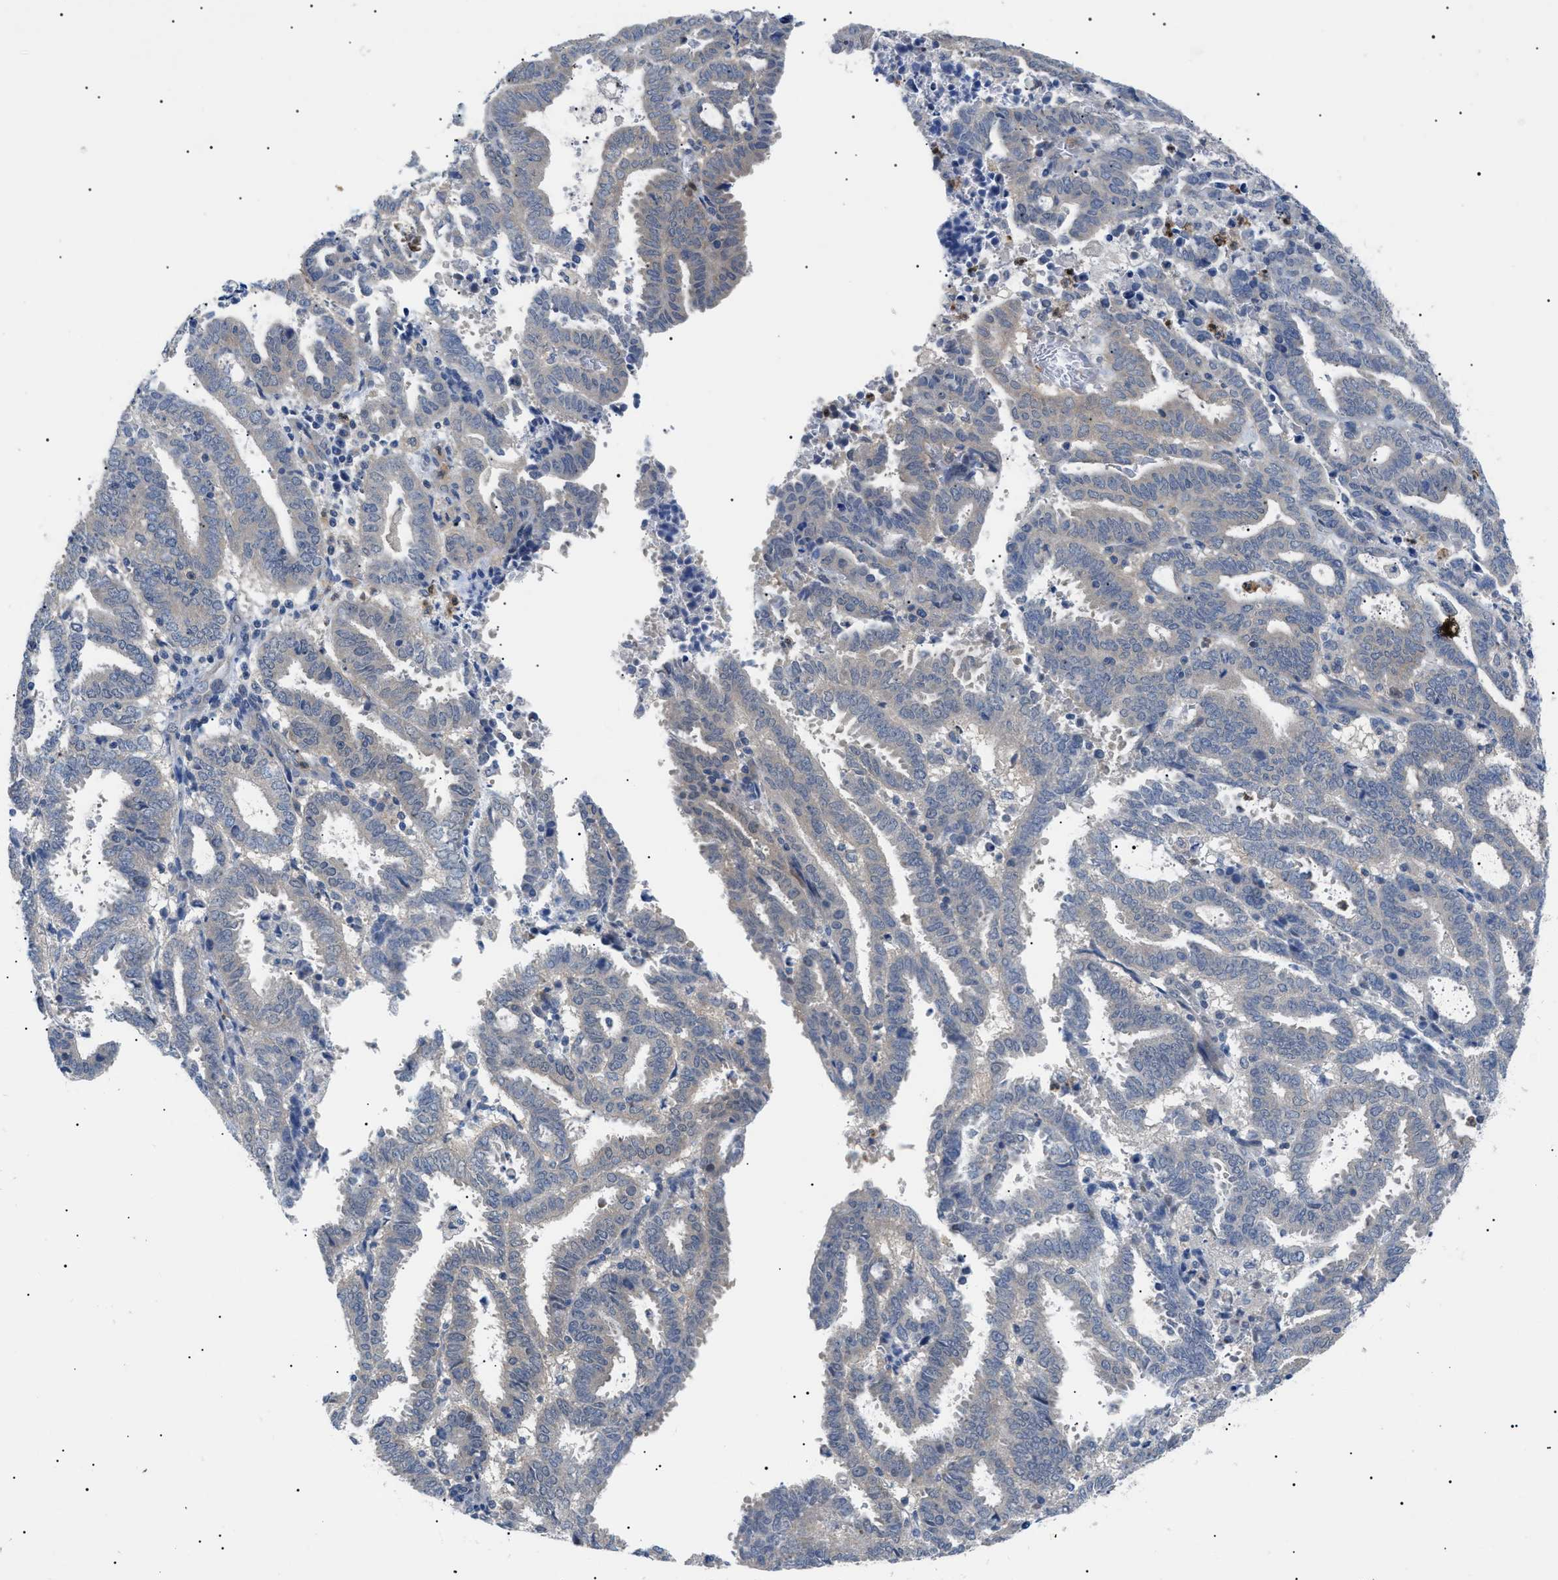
{"staining": {"intensity": "weak", "quantity": ">75%", "location": "cytoplasmic/membranous"}, "tissue": "endometrial cancer", "cell_type": "Tumor cells", "image_type": "cancer", "snomed": [{"axis": "morphology", "description": "Adenocarcinoma, NOS"}, {"axis": "topography", "description": "Uterus"}], "caption": "A low amount of weak cytoplasmic/membranous staining is appreciated in approximately >75% of tumor cells in adenocarcinoma (endometrial) tissue.", "gene": "RIPK1", "patient": {"sex": "female", "age": 83}}